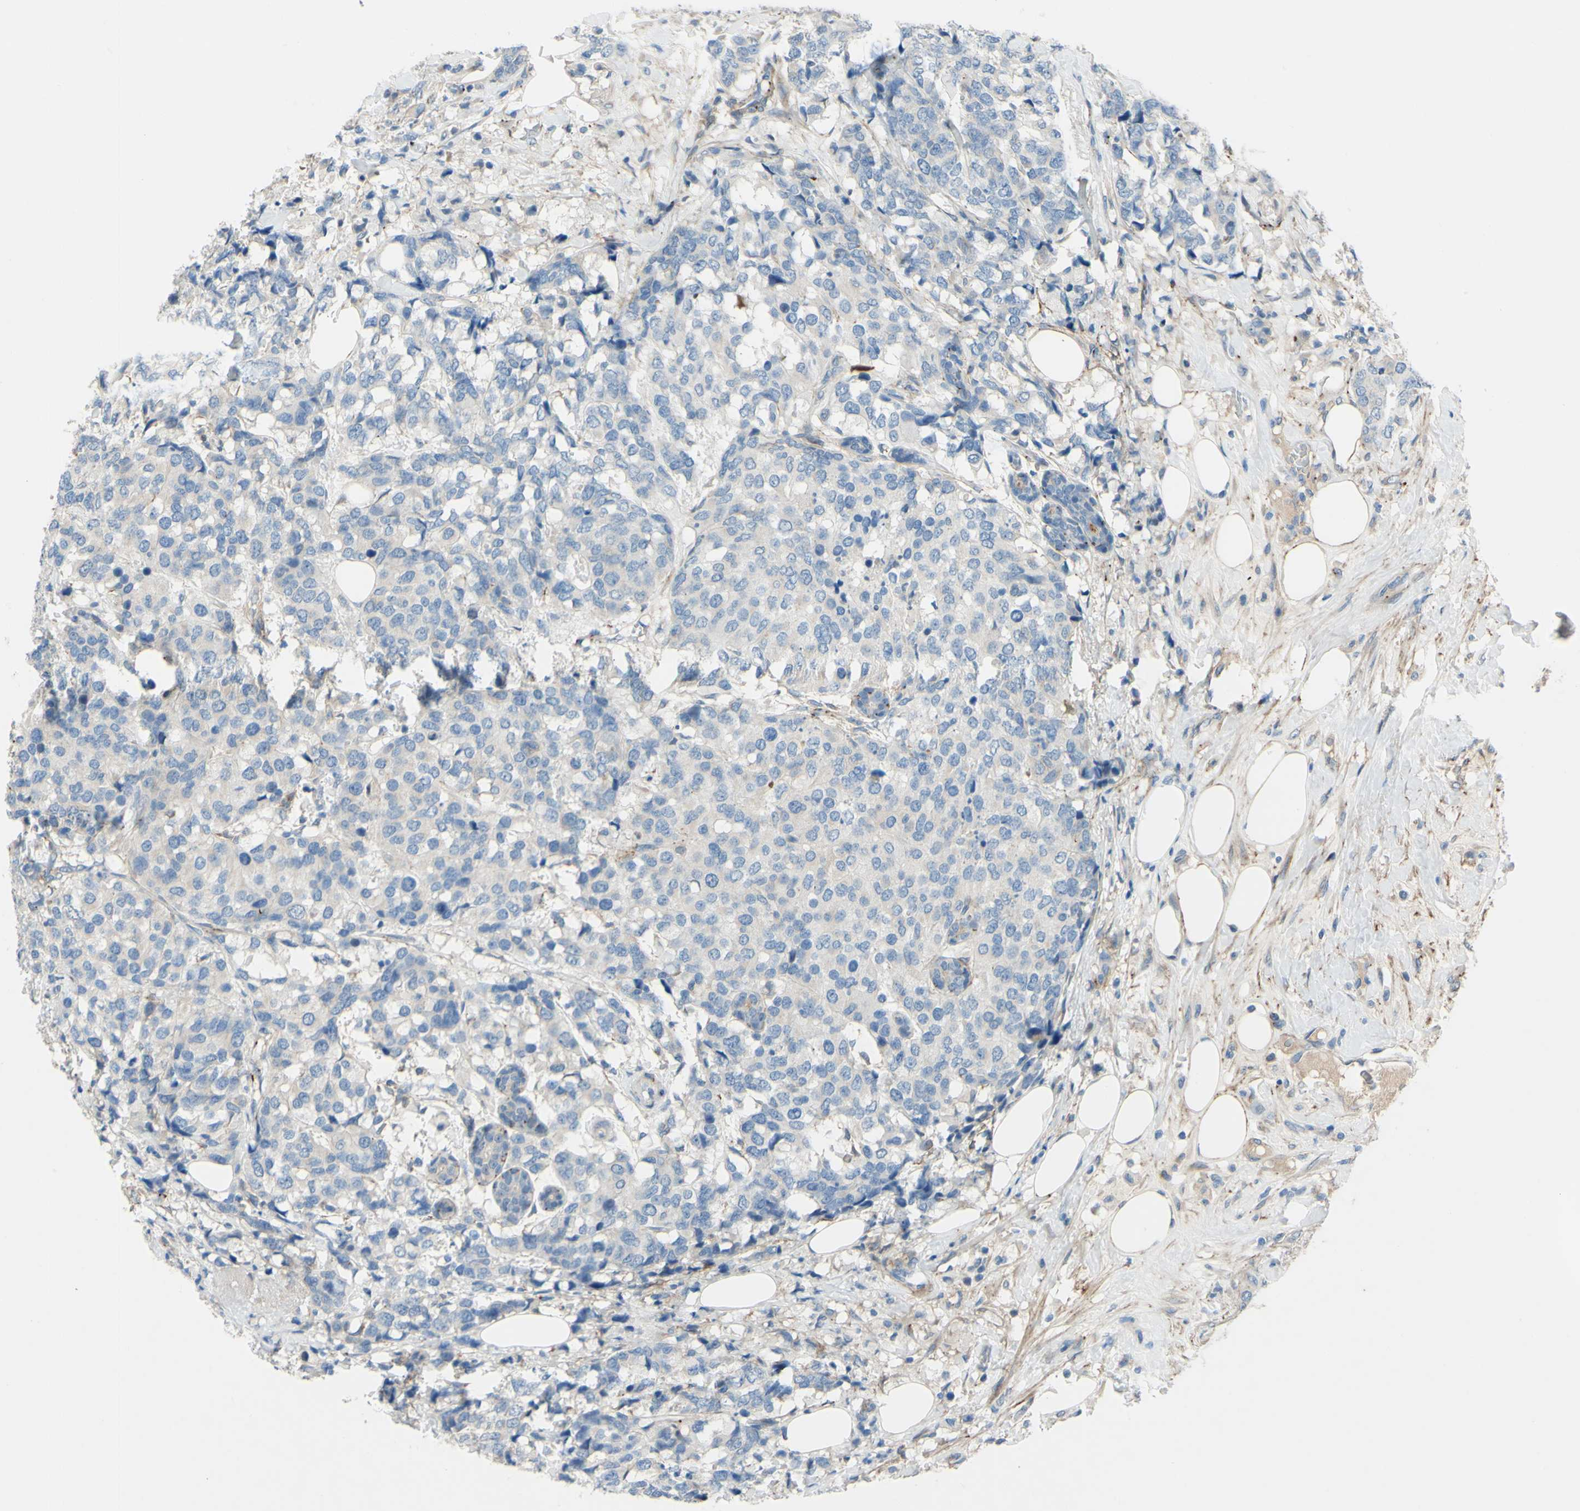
{"staining": {"intensity": "negative", "quantity": "none", "location": "none"}, "tissue": "breast cancer", "cell_type": "Tumor cells", "image_type": "cancer", "snomed": [{"axis": "morphology", "description": "Lobular carcinoma"}, {"axis": "topography", "description": "Breast"}], "caption": "DAB immunohistochemical staining of lobular carcinoma (breast) demonstrates no significant staining in tumor cells. The staining is performed using DAB brown chromogen with nuclei counter-stained in using hematoxylin.", "gene": "ARHGAP1", "patient": {"sex": "female", "age": 59}}